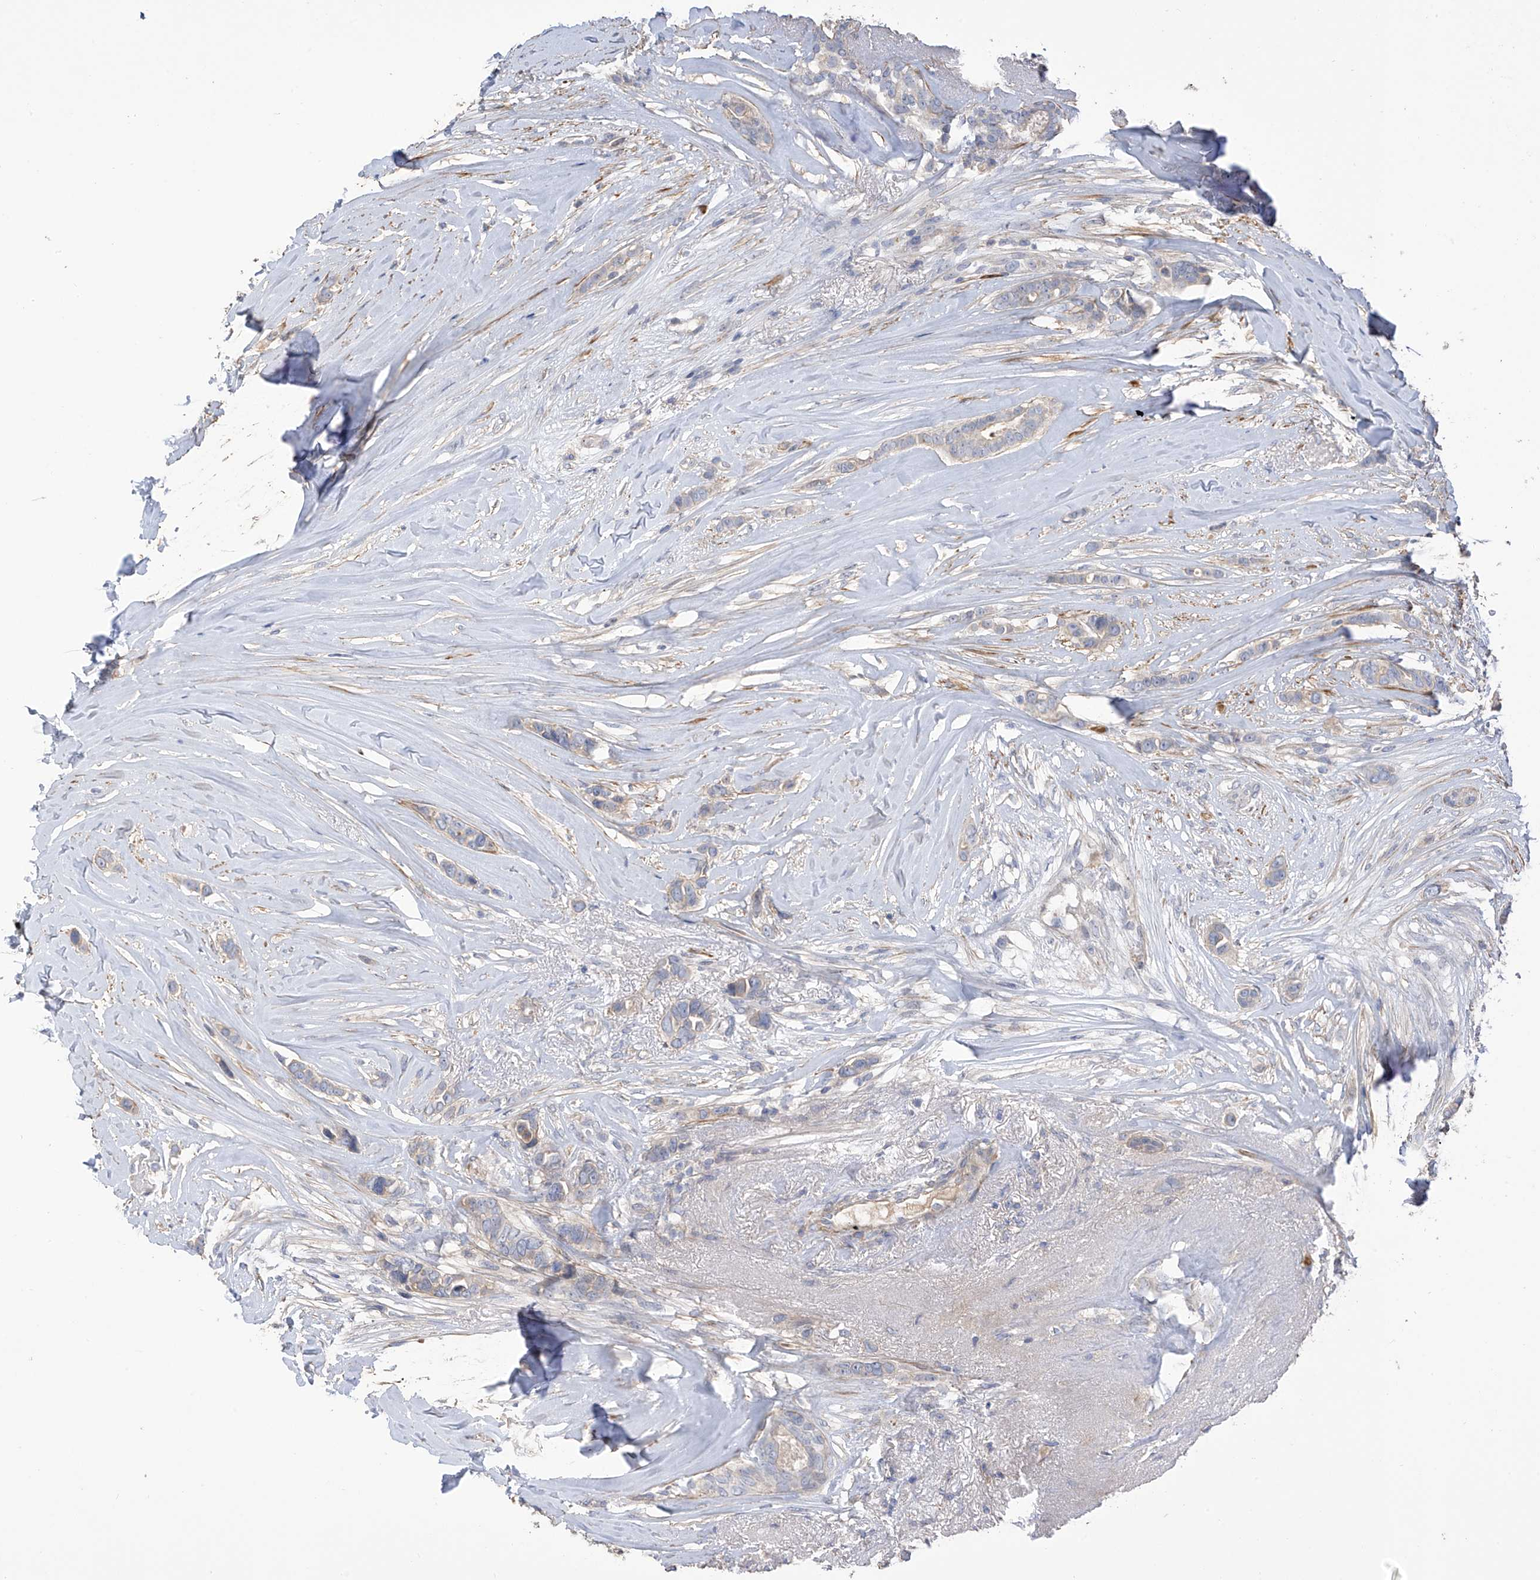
{"staining": {"intensity": "negative", "quantity": "none", "location": "none"}, "tissue": "breast cancer", "cell_type": "Tumor cells", "image_type": "cancer", "snomed": [{"axis": "morphology", "description": "Lobular carcinoma"}, {"axis": "topography", "description": "Breast"}], "caption": "IHC micrograph of lobular carcinoma (breast) stained for a protein (brown), which shows no expression in tumor cells. Nuclei are stained in blue.", "gene": "SLFN14", "patient": {"sex": "female", "age": 51}}